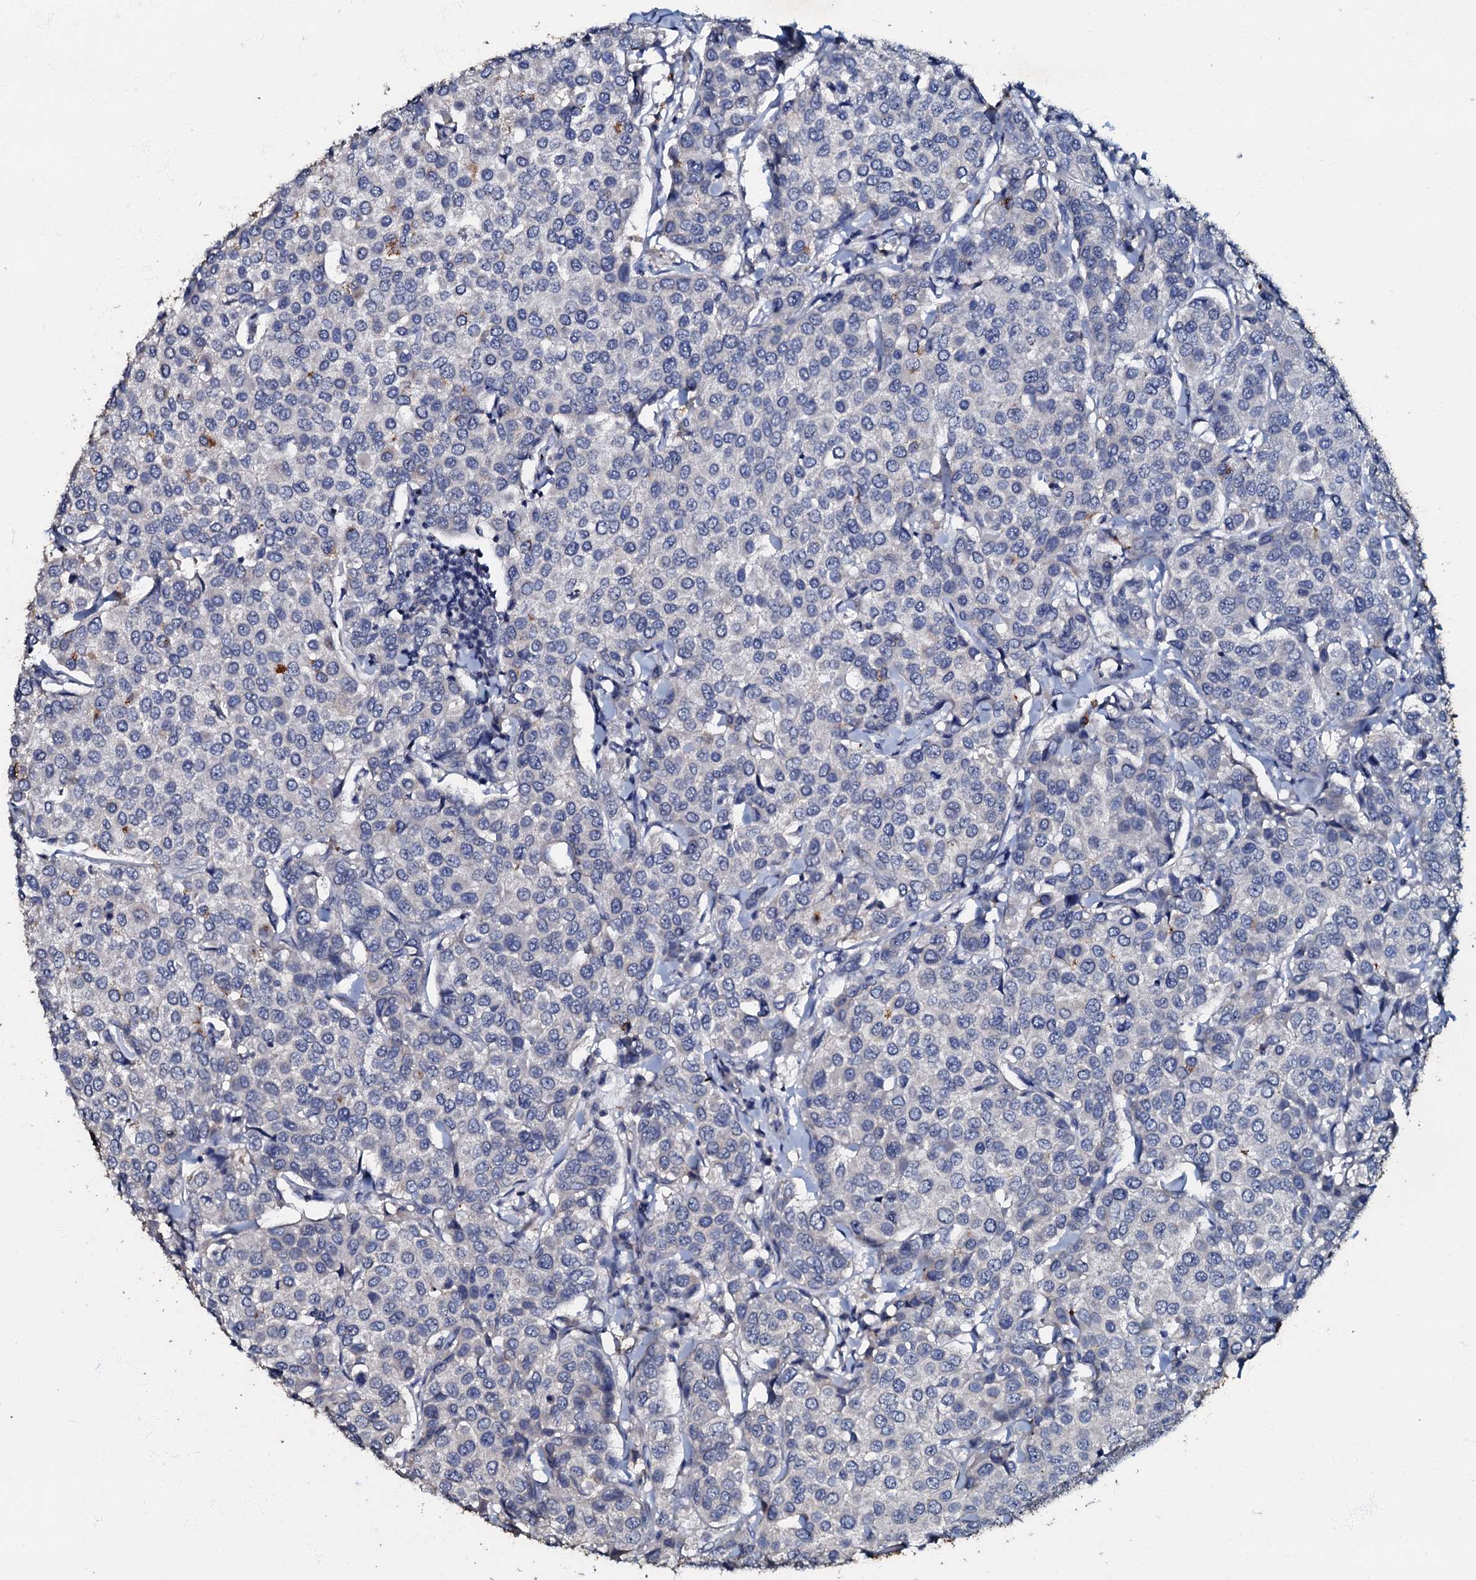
{"staining": {"intensity": "negative", "quantity": "none", "location": "none"}, "tissue": "breast cancer", "cell_type": "Tumor cells", "image_type": "cancer", "snomed": [{"axis": "morphology", "description": "Duct carcinoma"}, {"axis": "topography", "description": "Breast"}], "caption": "Immunohistochemical staining of human breast cancer exhibits no significant staining in tumor cells.", "gene": "MANSC4", "patient": {"sex": "female", "age": 55}}